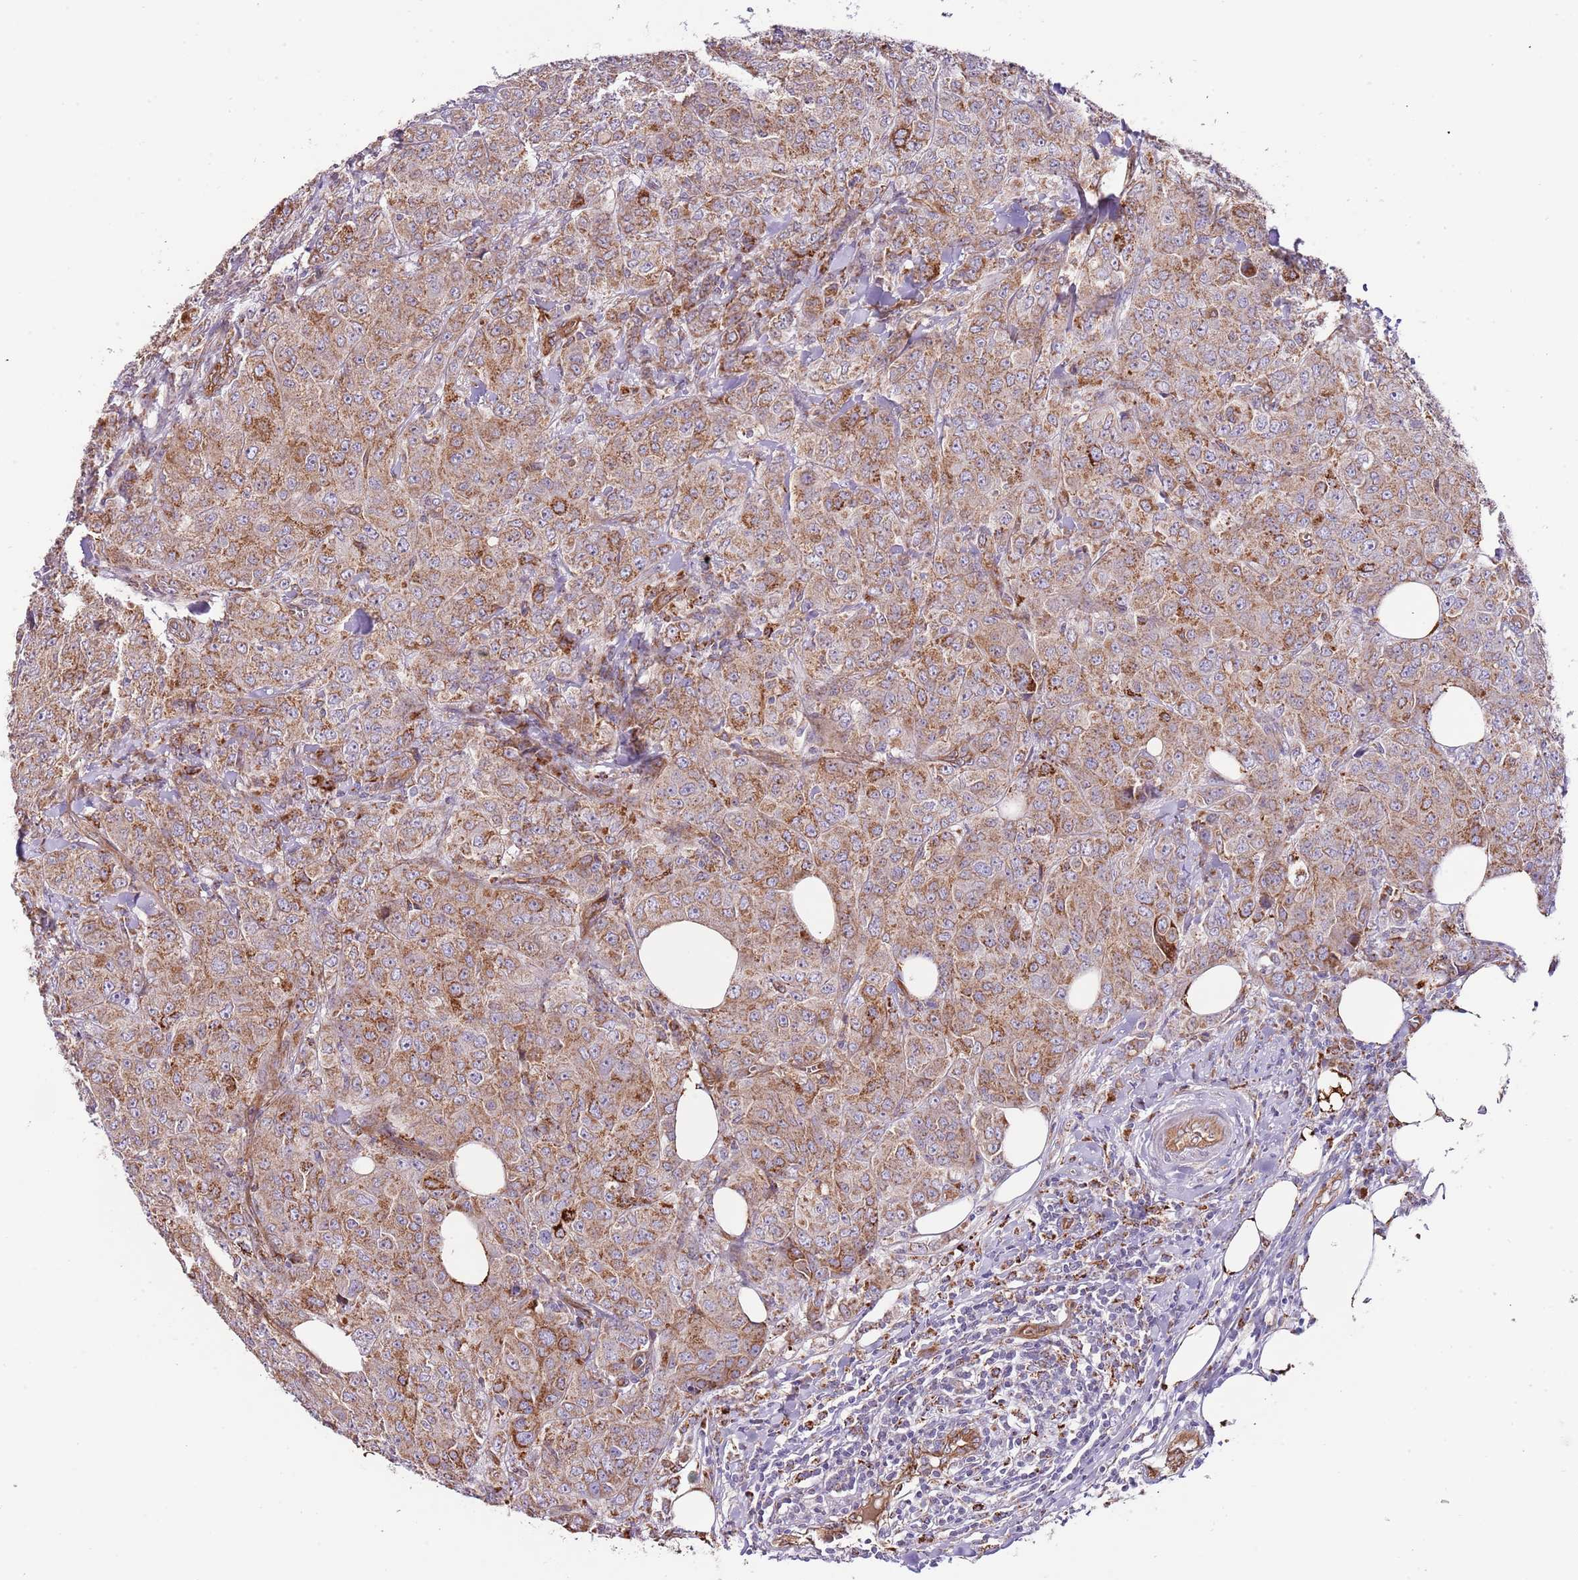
{"staining": {"intensity": "moderate", "quantity": "25%-75%", "location": "cytoplasmic/membranous"}, "tissue": "breast cancer", "cell_type": "Tumor cells", "image_type": "cancer", "snomed": [{"axis": "morphology", "description": "Duct carcinoma"}, {"axis": "topography", "description": "Breast"}], "caption": "High-power microscopy captured an immunohistochemistry (IHC) histopathology image of breast infiltrating ductal carcinoma, revealing moderate cytoplasmic/membranous staining in approximately 25%-75% of tumor cells.", "gene": "DOCK6", "patient": {"sex": "female", "age": 43}}